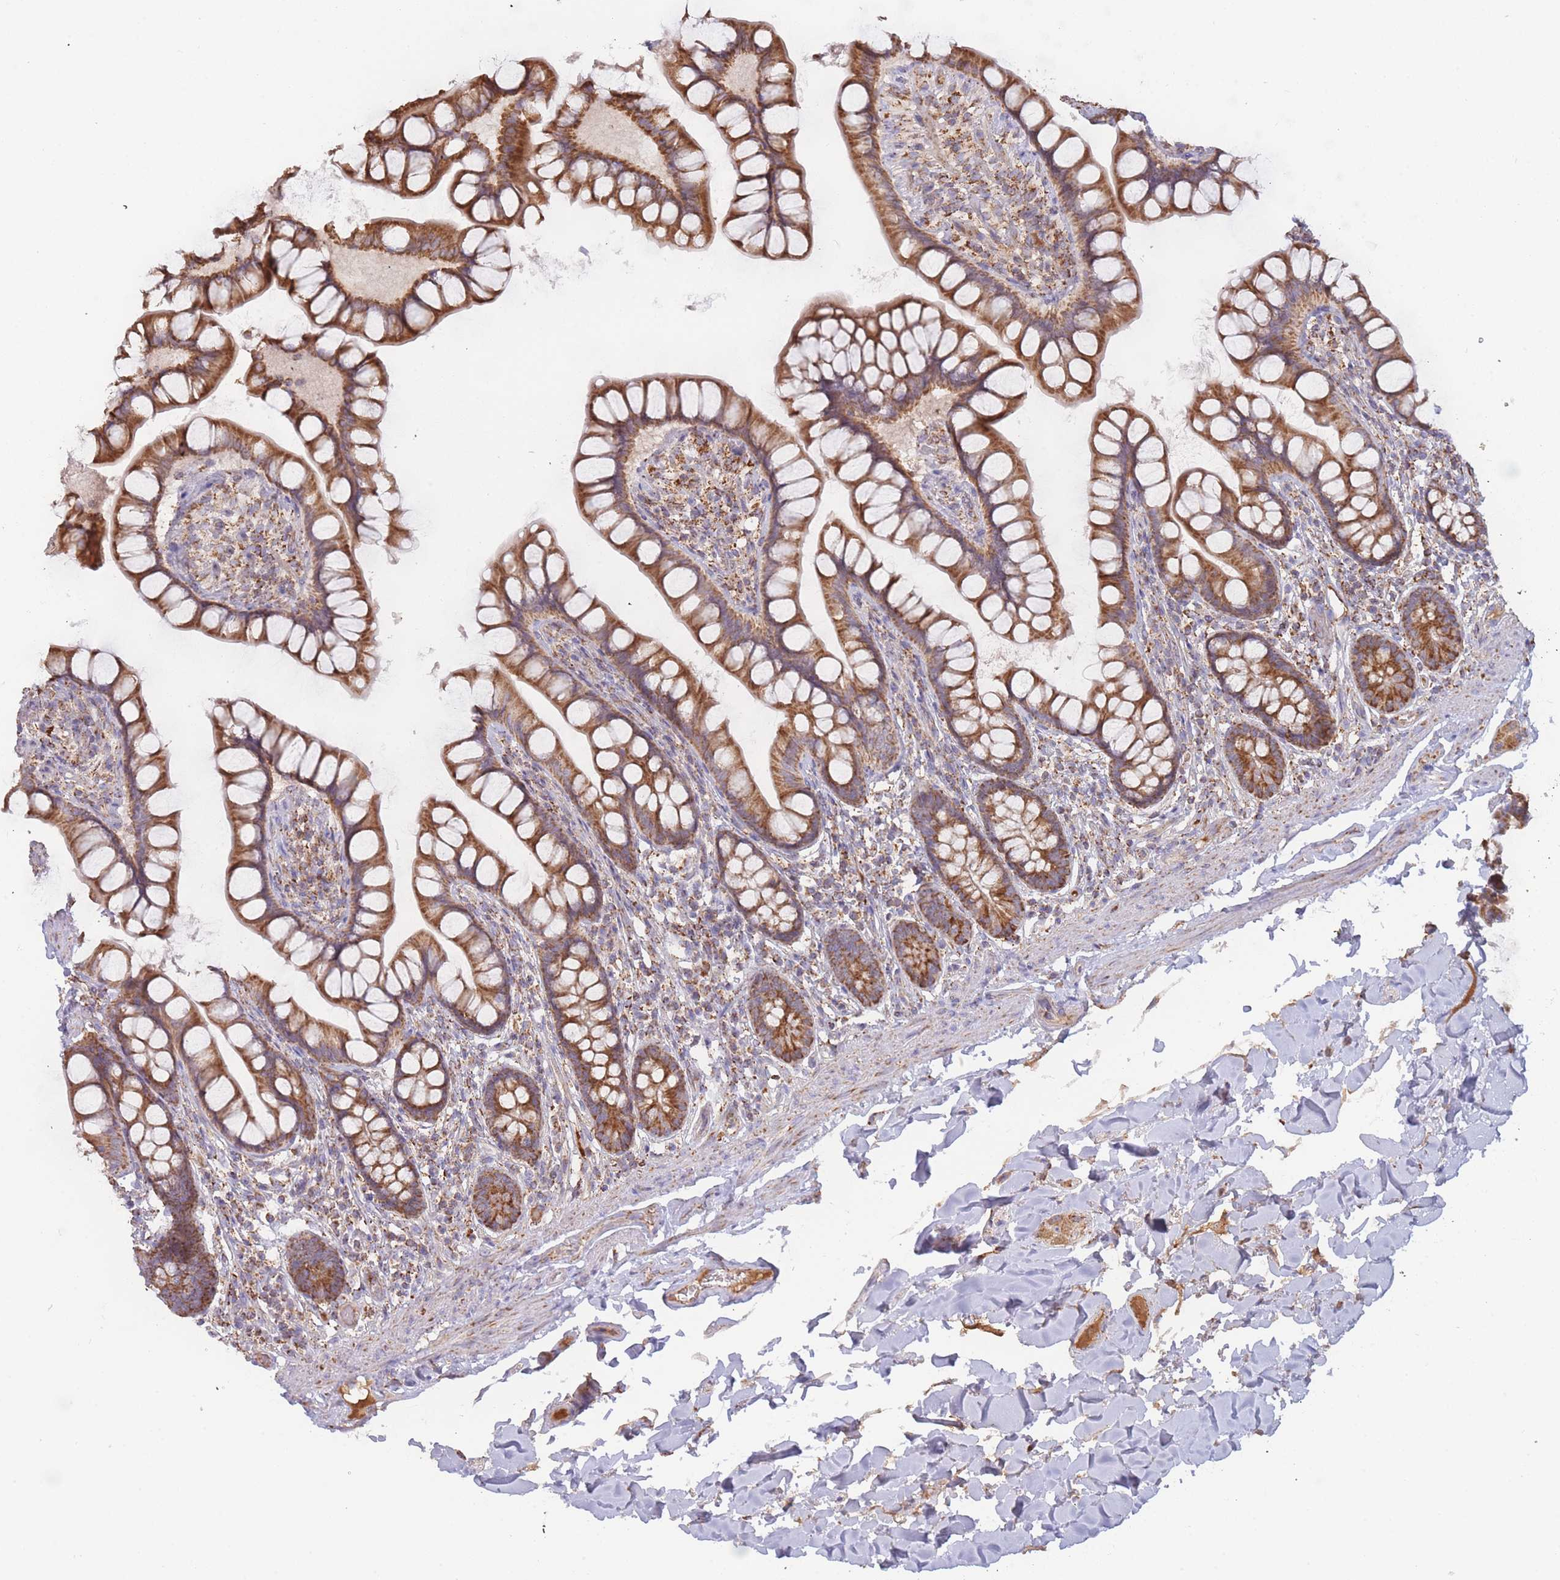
{"staining": {"intensity": "strong", "quantity": ">75%", "location": "cytoplasmic/membranous"}, "tissue": "small intestine", "cell_type": "Glandular cells", "image_type": "normal", "snomed": [{"axis": "morphology", "description": "Normal tissue, NOS"}, {"axis": "topography", "description": "Small intestine"}], "caption": "The immunohistochemical stain shows strong cytoplasmic/membranous positivity in glandular cells of unremarkable small intestine.", "gene": "MRPL17", "patient": {"sex": "male", "age": 70}}